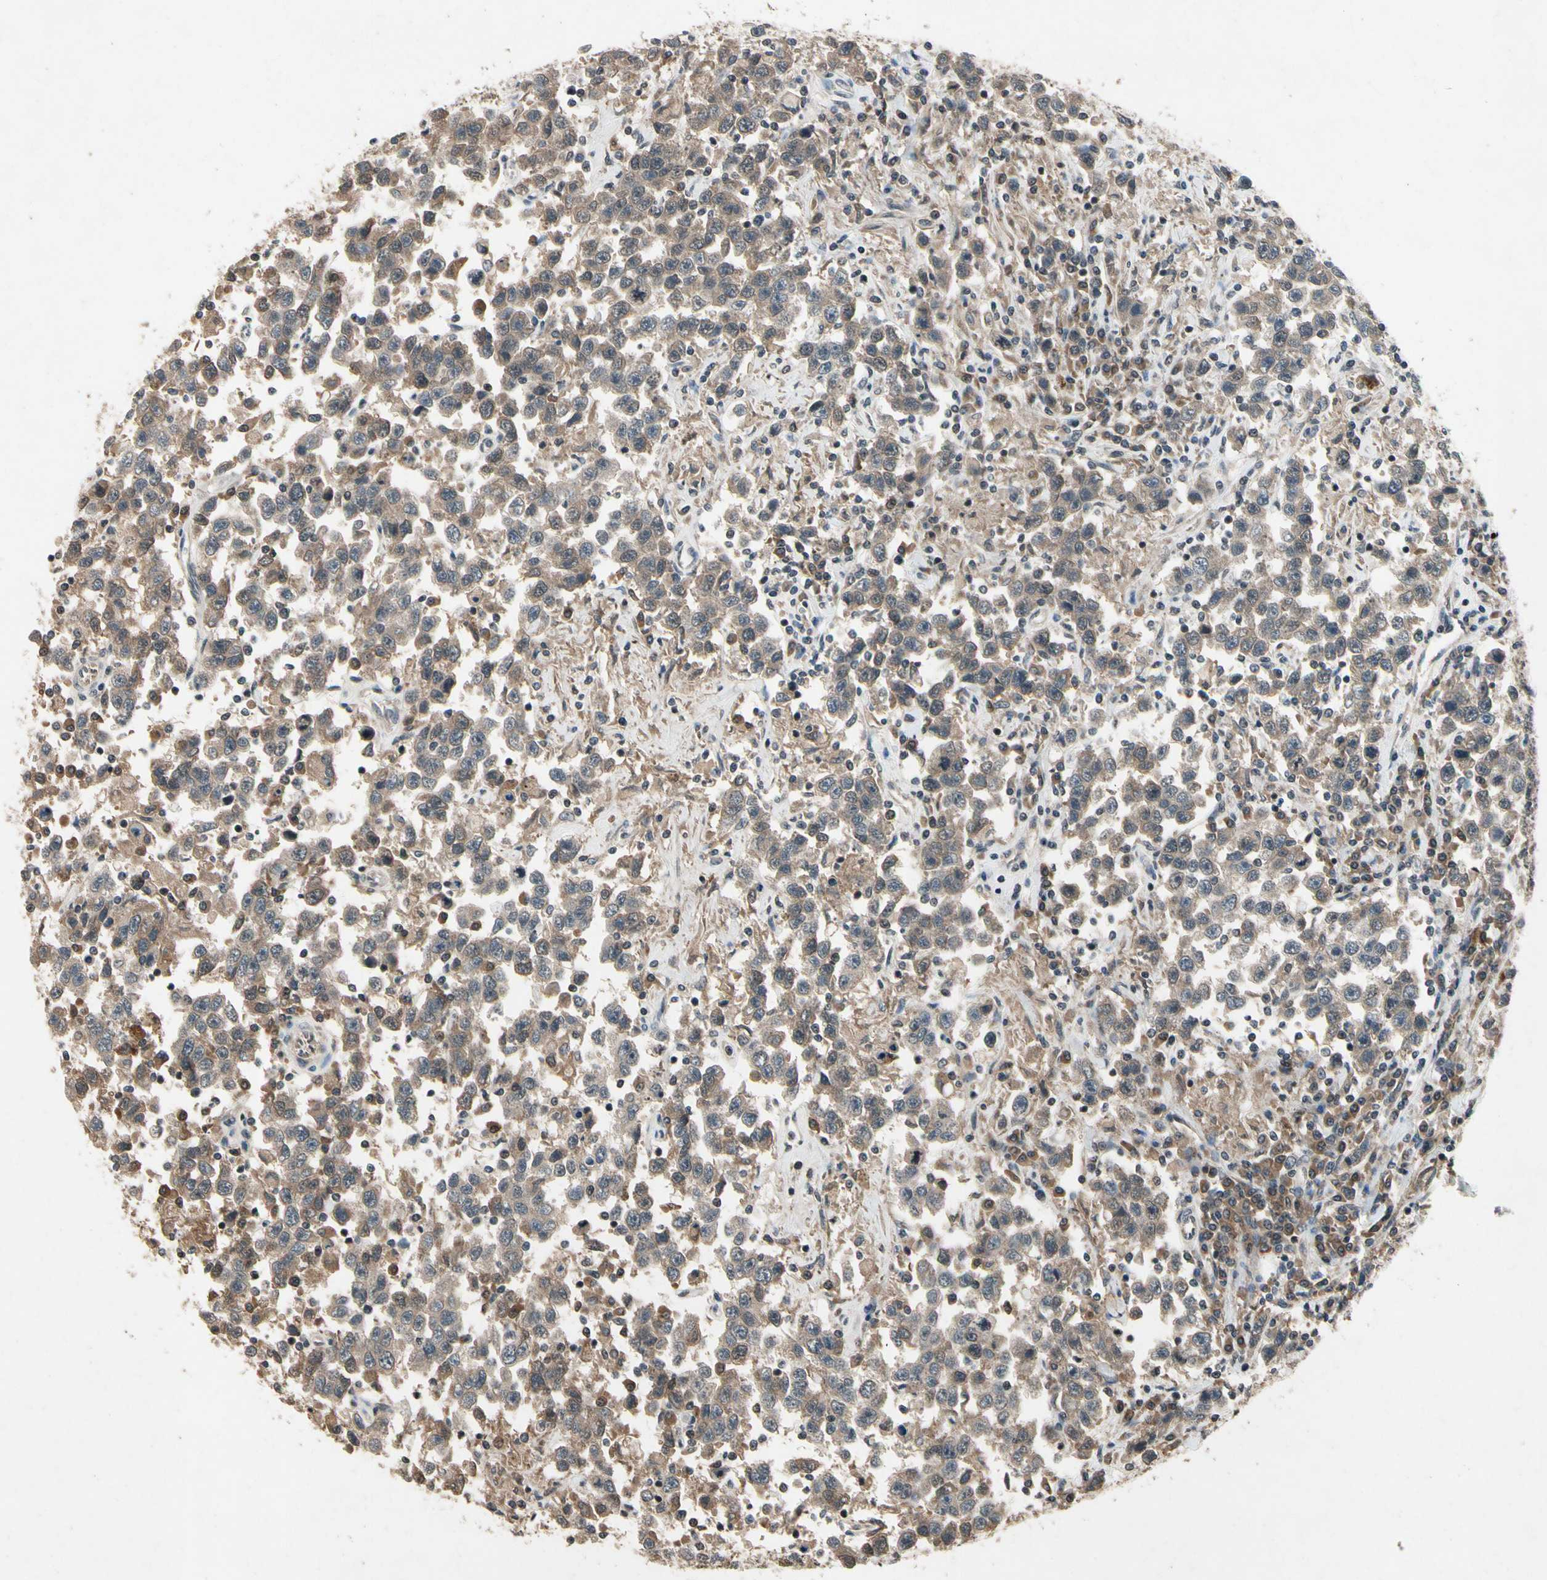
{"staining": {"intensity": "moderate", "quantity": ">75%", "location": "cytoplasmic/membranous"}, "tissue": "testis cancer", "cell_type": "Tumor cells", "image_type": "cancer", "snomed": [{"axis": "morphology", "description": "Seminoma, NOS"}, {"axis": "topography", "description": "Testis"}], "caption": "The micrograph shows a brown stain indicating the presence of a protein in the cytoplasmic/membranous of tumor cells in testis cancer (seminoma).", "gene": "DPY19L3", "patient": {"sex": "male", "age": 41}}